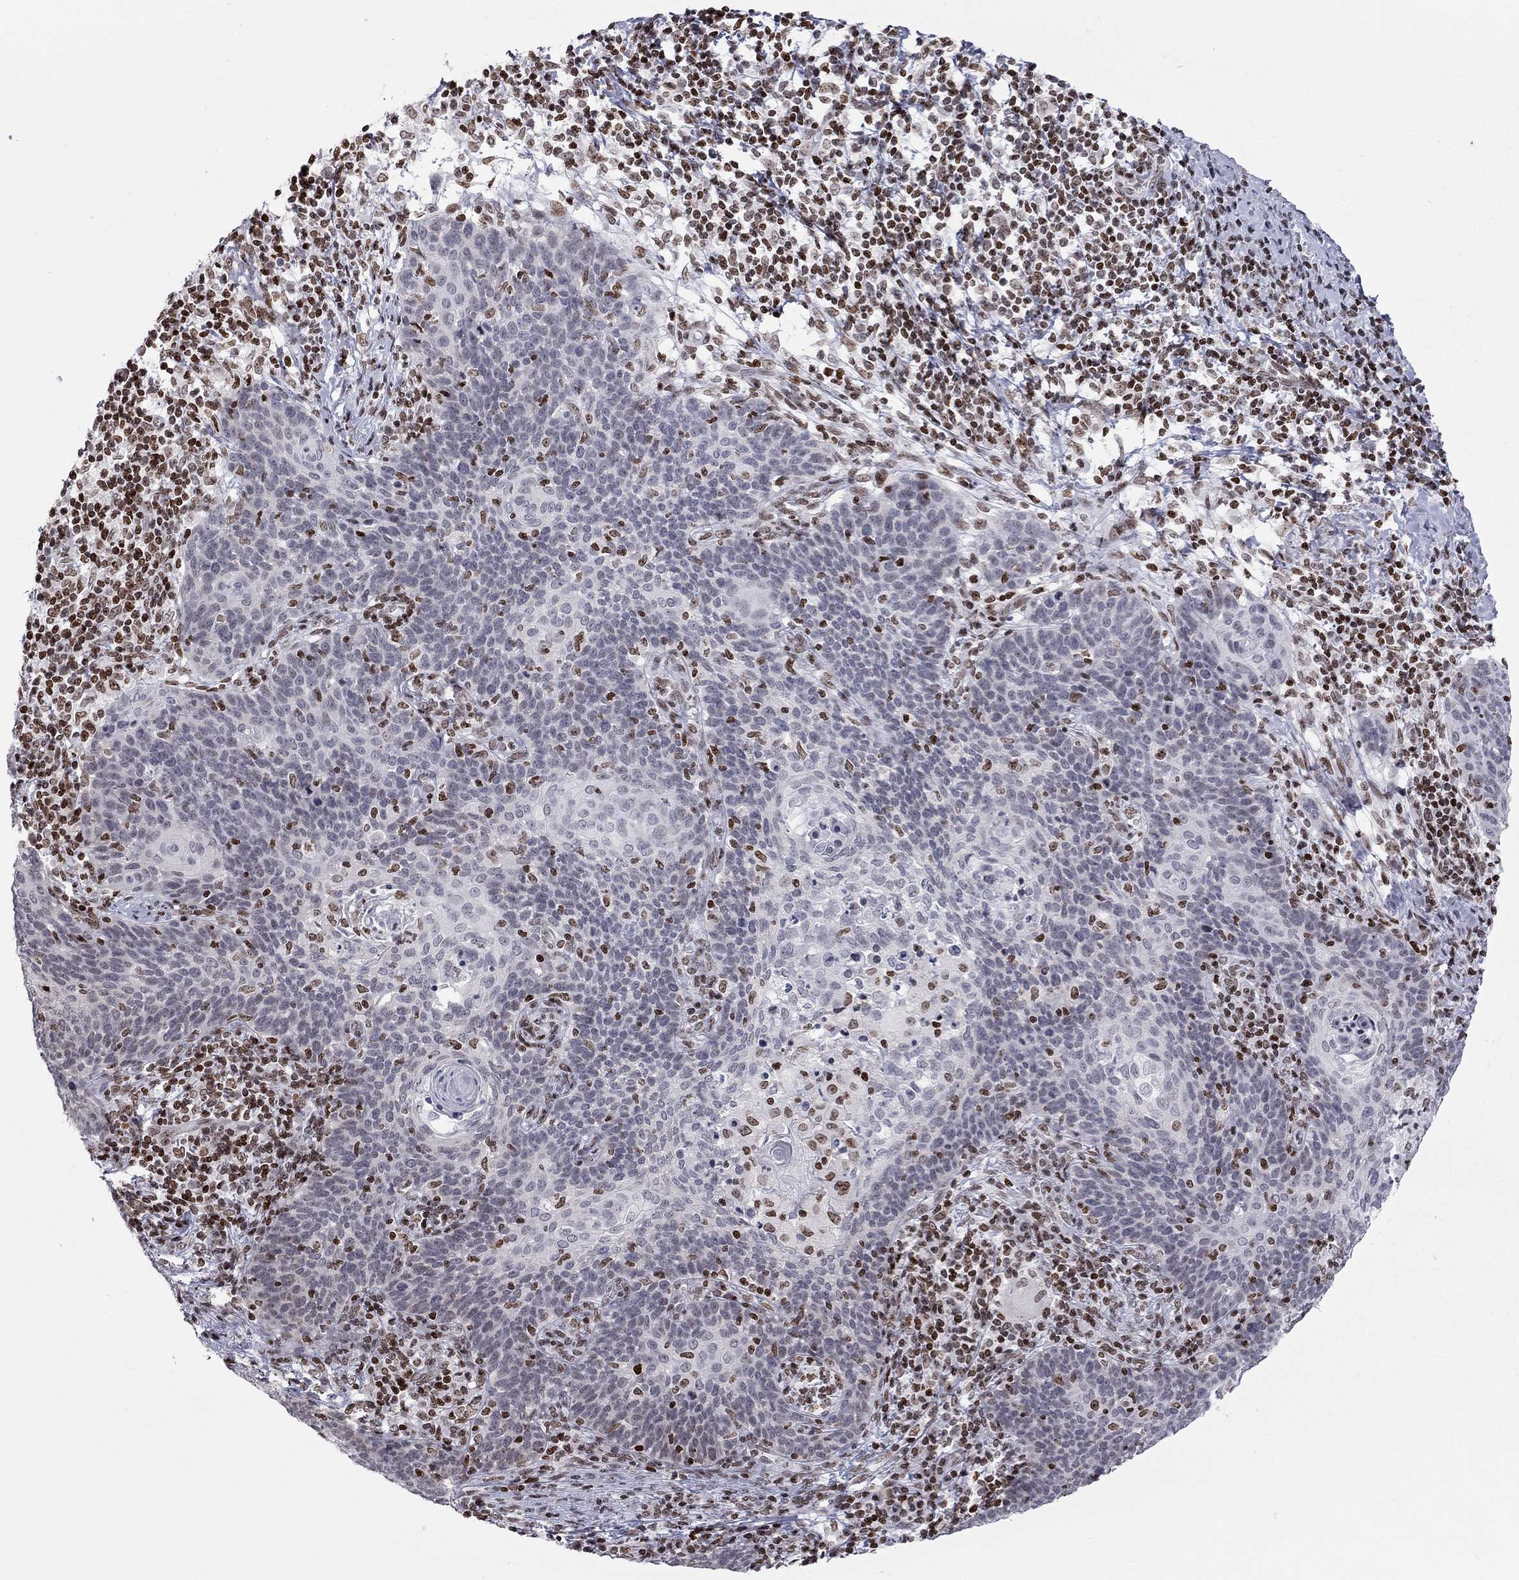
{"staining": {"intensity": "negative", "quantity": "none", "location": "none"}, "tissue": "cervical cancer", "cell_type": "Tumor cells", "image_type": "cancer", "snomed": [{"axis": "morphology", "description": "Squamous cell carcinoma, NOS"}, {"axis": "topography", "description": "Cervix"}], "caption": "High magnification brightfield microscopy of cervical squamous cell carcinoma stained with DAB (brown) and counterstained with hematoxylin (blue): tumor cells show no significant positivity. The staining was performed using DAB (3,3'-diaminobenzidine) to visualize the protein expression in brown, while the nuclei were stained in blue with hematoxylin (Magnification: 20x).", "gene": "H2AX", "patient": {"sex": "female", "age": 39}}